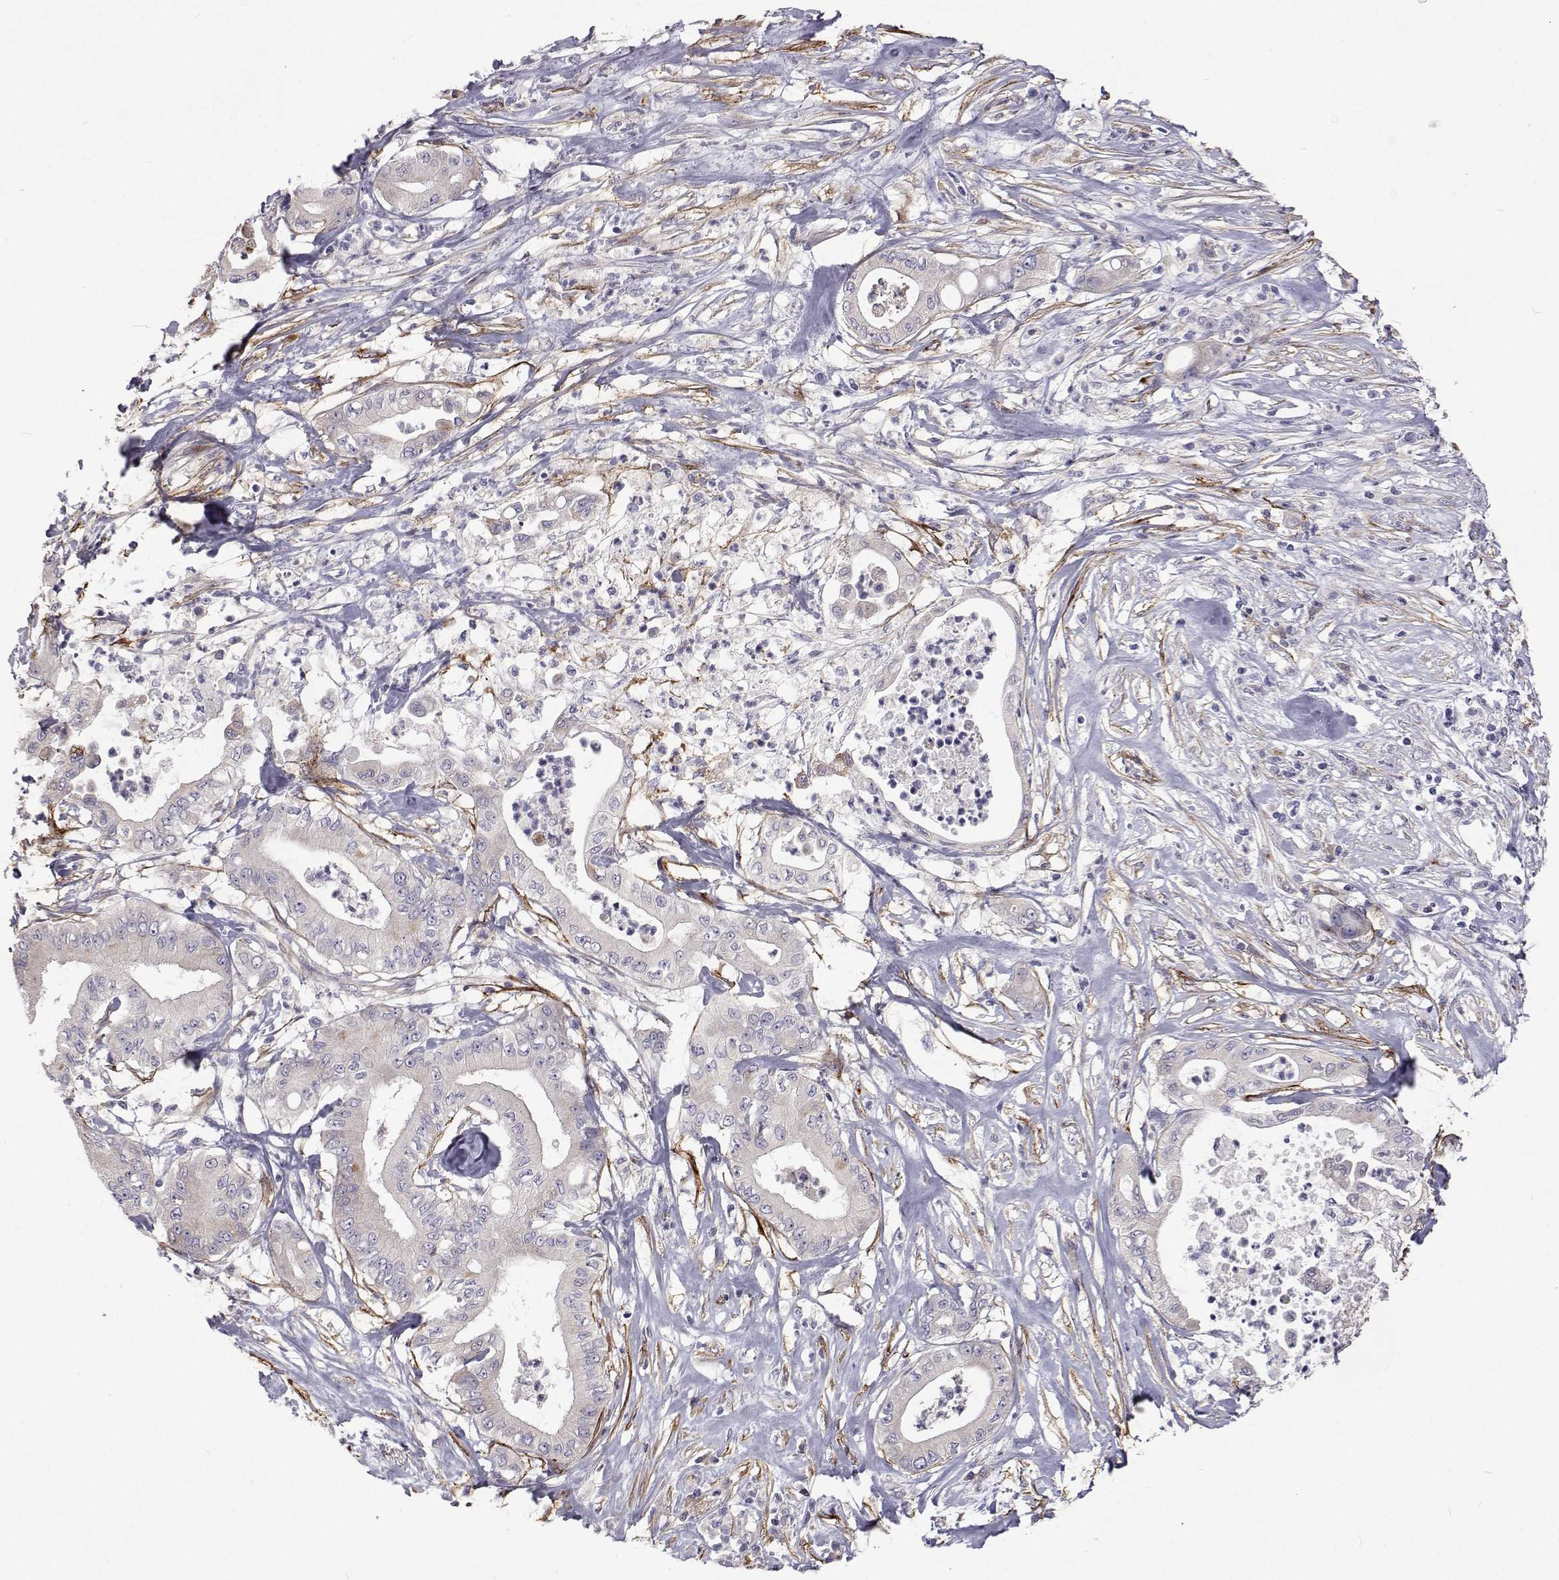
{"staining": {"intensity": "negative", "quantity": "none", "location": "none"}, "tissue": "pancreatic cancer", "cell_type": "Tumor cells", "image_type": "cancer", "snomed": [{"axis": "morphology", "description": "Adenocarcinoma, NOS"}, {"axis": "topography", "description": "Pancreas"}], "caption": "An immunohistochemistry micrograph of pancreatic cancer is shown. There is no staining in tumor cells of pancreatic cancer. Nuclei are stained in blue.", "gene": "NPR3", "patient": {"sex": "male", "age": 71}}